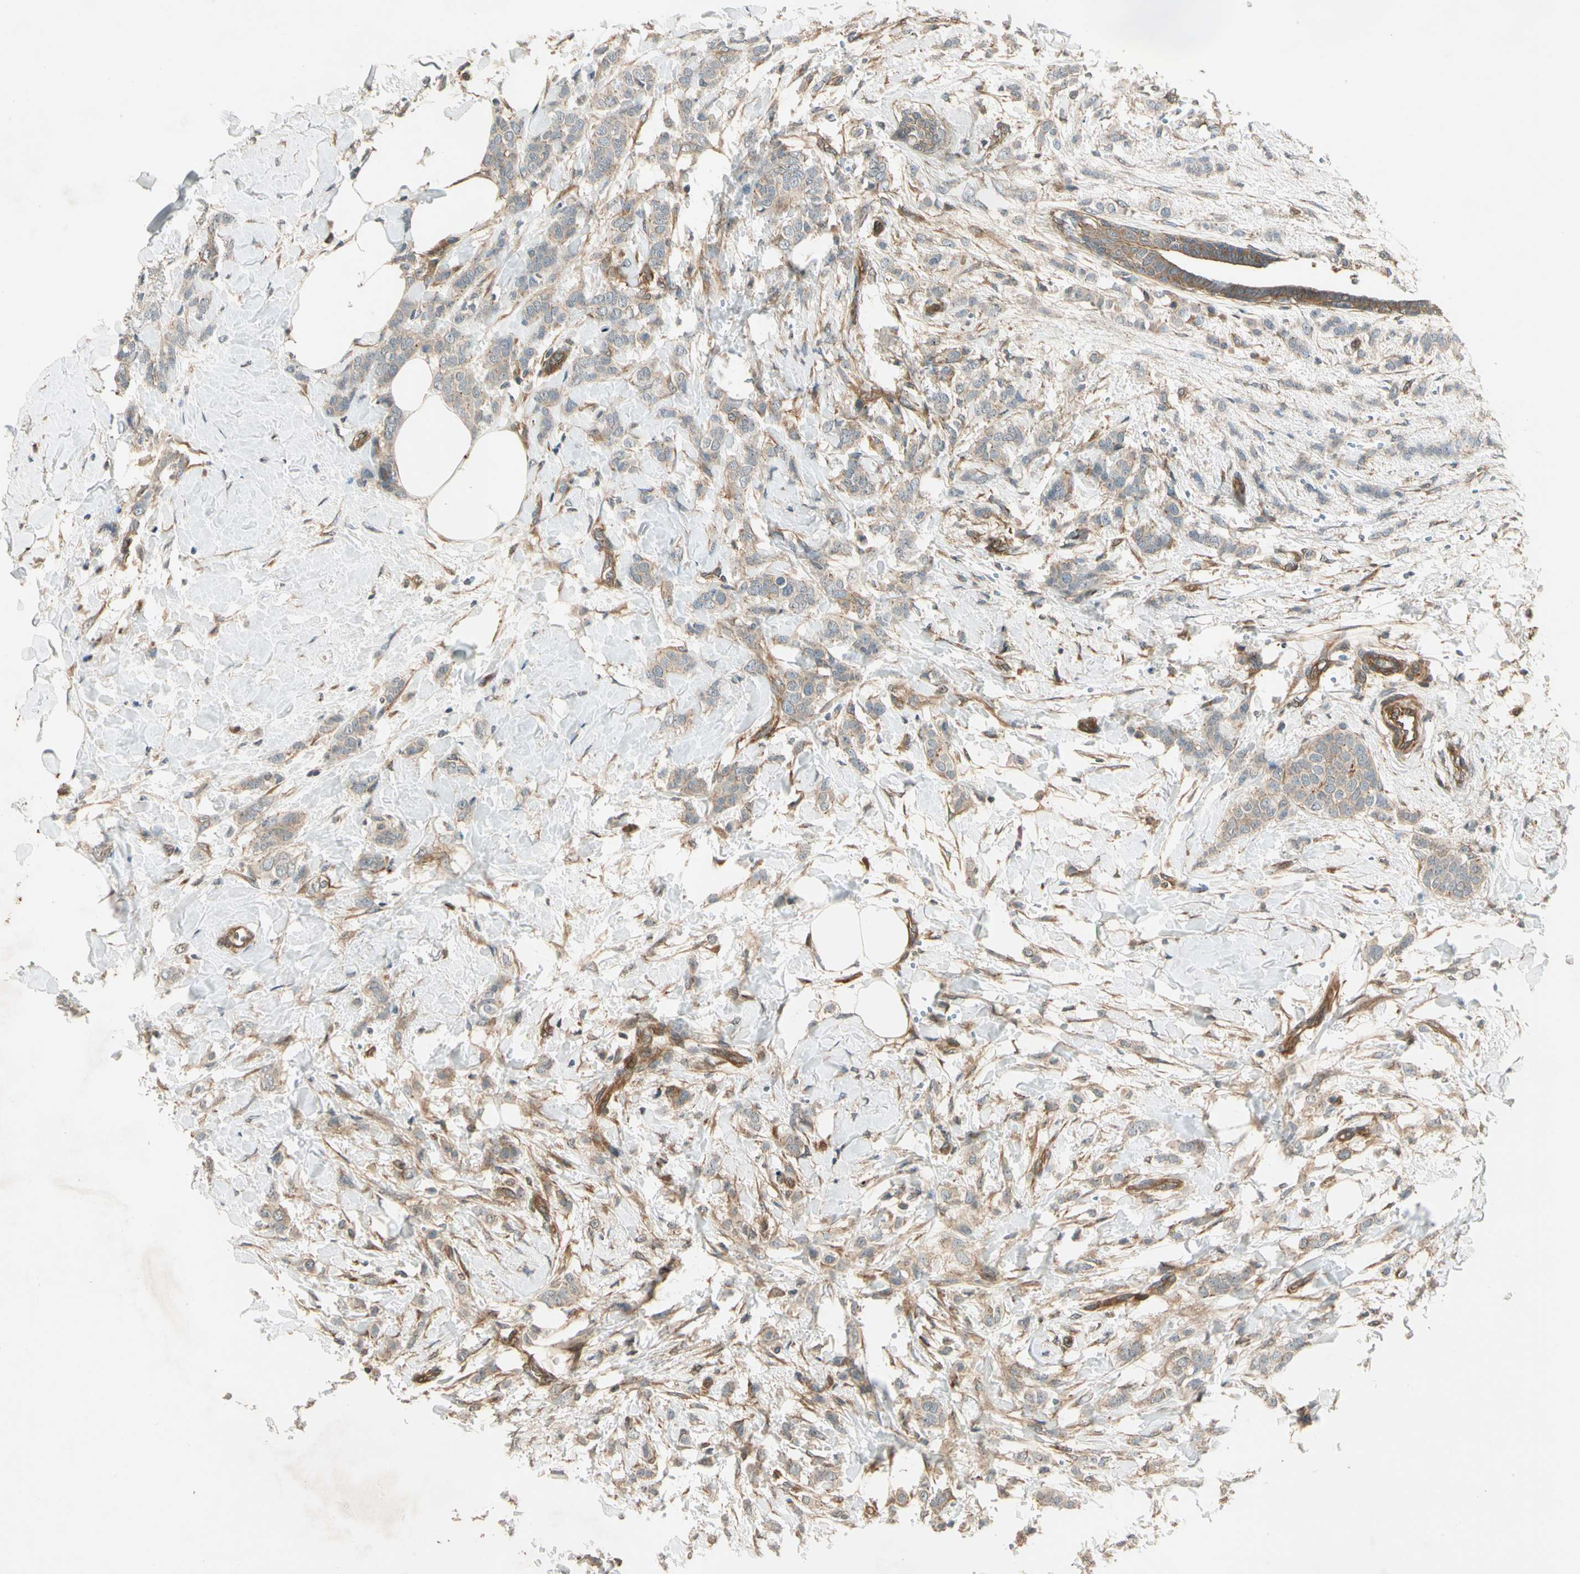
{"staining": {"intensity": "weak", "quantity": ">75%", "location": "cytoplasmic/membranous"}, "tissue": "breast cancer", "cell_type": "Tumor cells", "image_type": "cancer", "snomed": [{"axis": "morphology", "description": "Lobular carcinoma, in situ"}, {"axis": "morphology", "description": "Lobular carcinoma"}, {"axis": "topography", "description": "Breast"}], "caption": "Immunohistochemical staining of human breast lobular carcinoma in situ exhibits low levels of weak cytoplasmic/membranous expression in about >75% of tumor cells. Ihc stains the protein in brown and the nuclei are stained blue.", "gene": "ROCK2", "patient": {"sex": "female", "age": 41}}